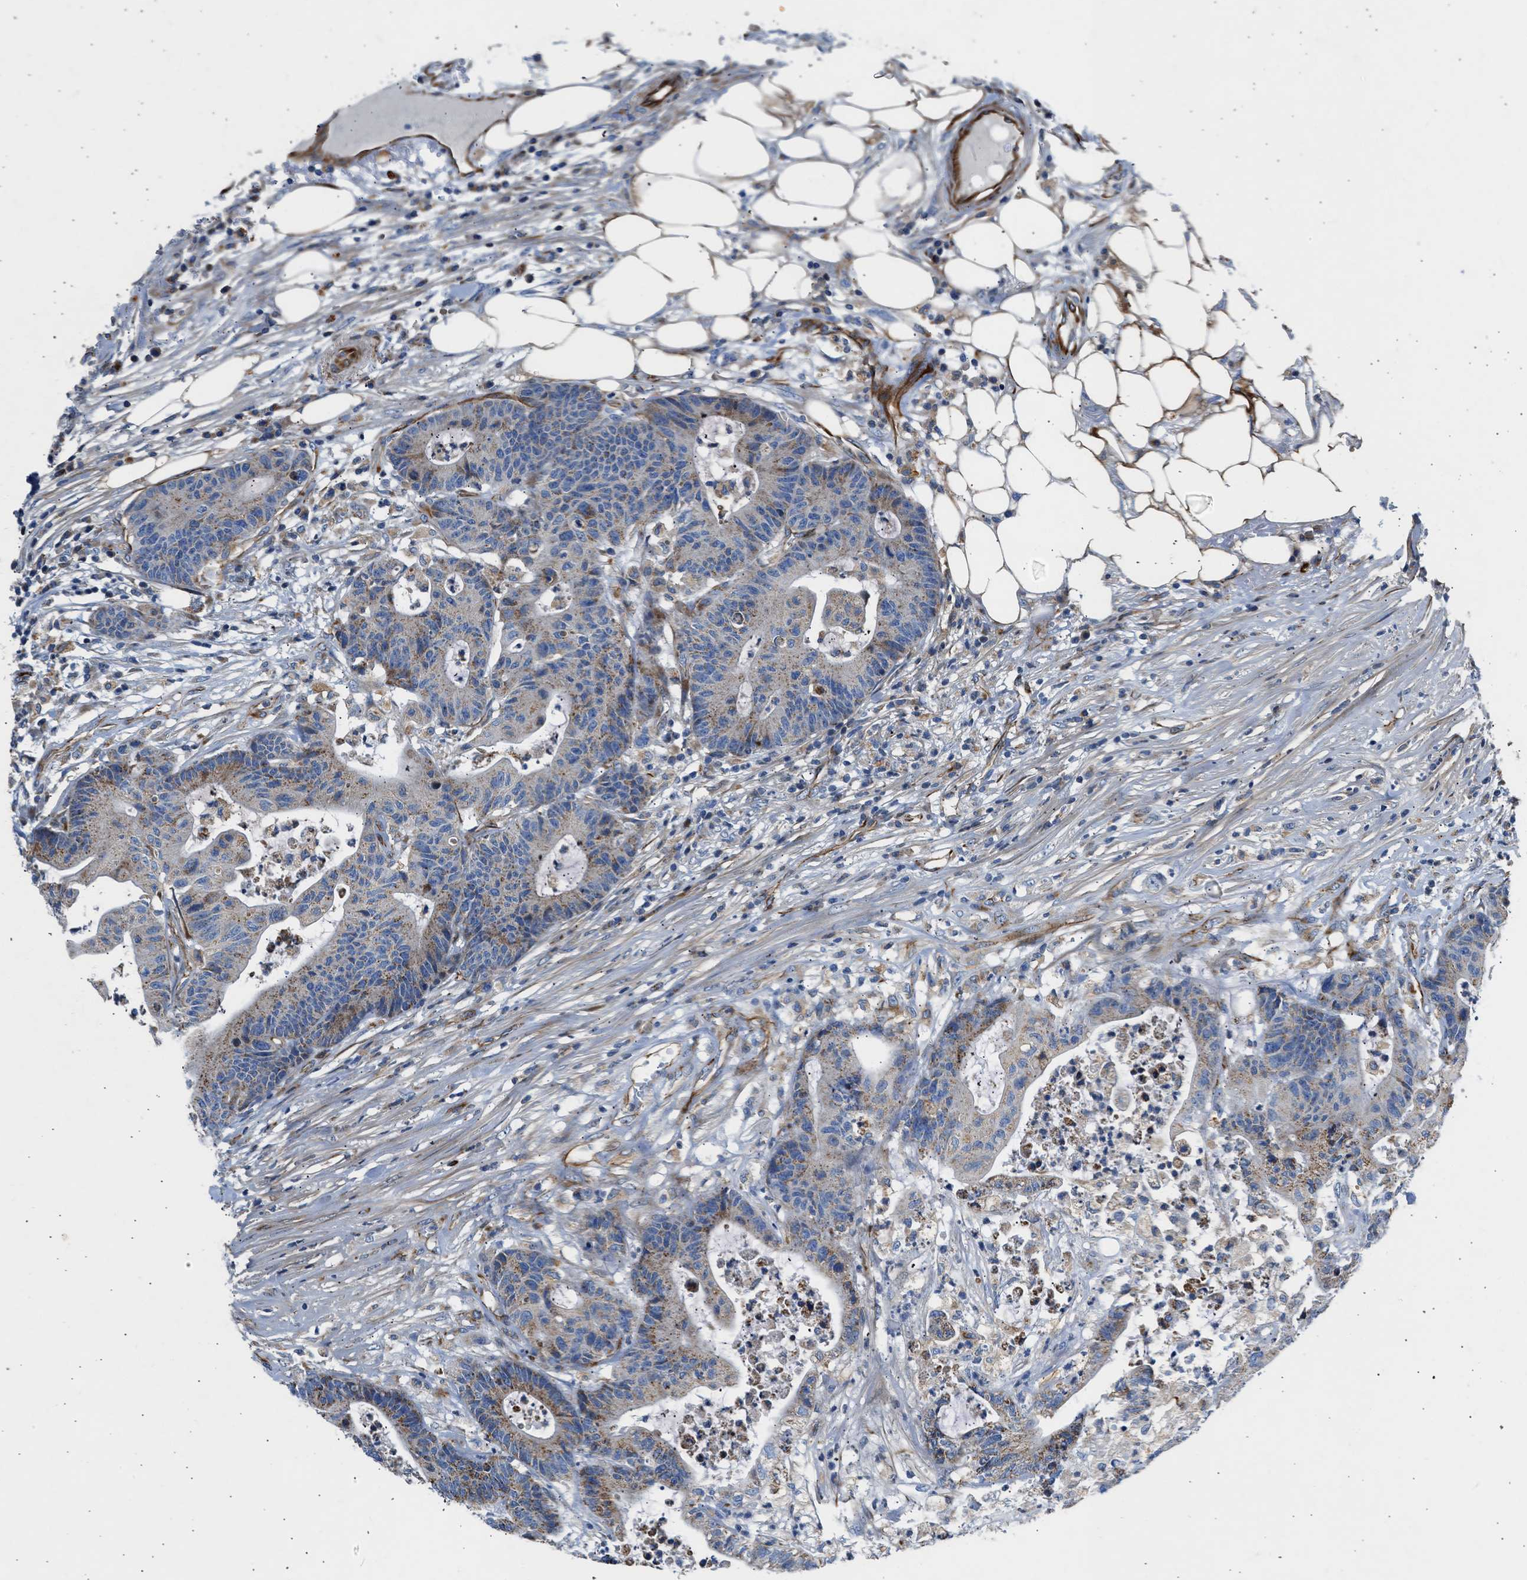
{"staining": {"intensity": "moderate", "quantity": "25%-75%", "location": "cytoplasmic/membranous"}, "tissue": "colorectal cancer", "cell_type": "Tumor cells", "image_type": "cancer", "snomed": [{"axis": "morphology", "description": "Adenocarcinoma, NOS"}, {"axis": "topography", "description": "Colon"}], "caption": "This is a histology image of immunohistochemistry (IHC) staining of colorectal cancer (adenocarcinoma), which shows moderate positivity in the cytoplasmic/membranous of tumor cells.", "gene": "ULK4", "patient": {"sex": "female", "age": 84}}